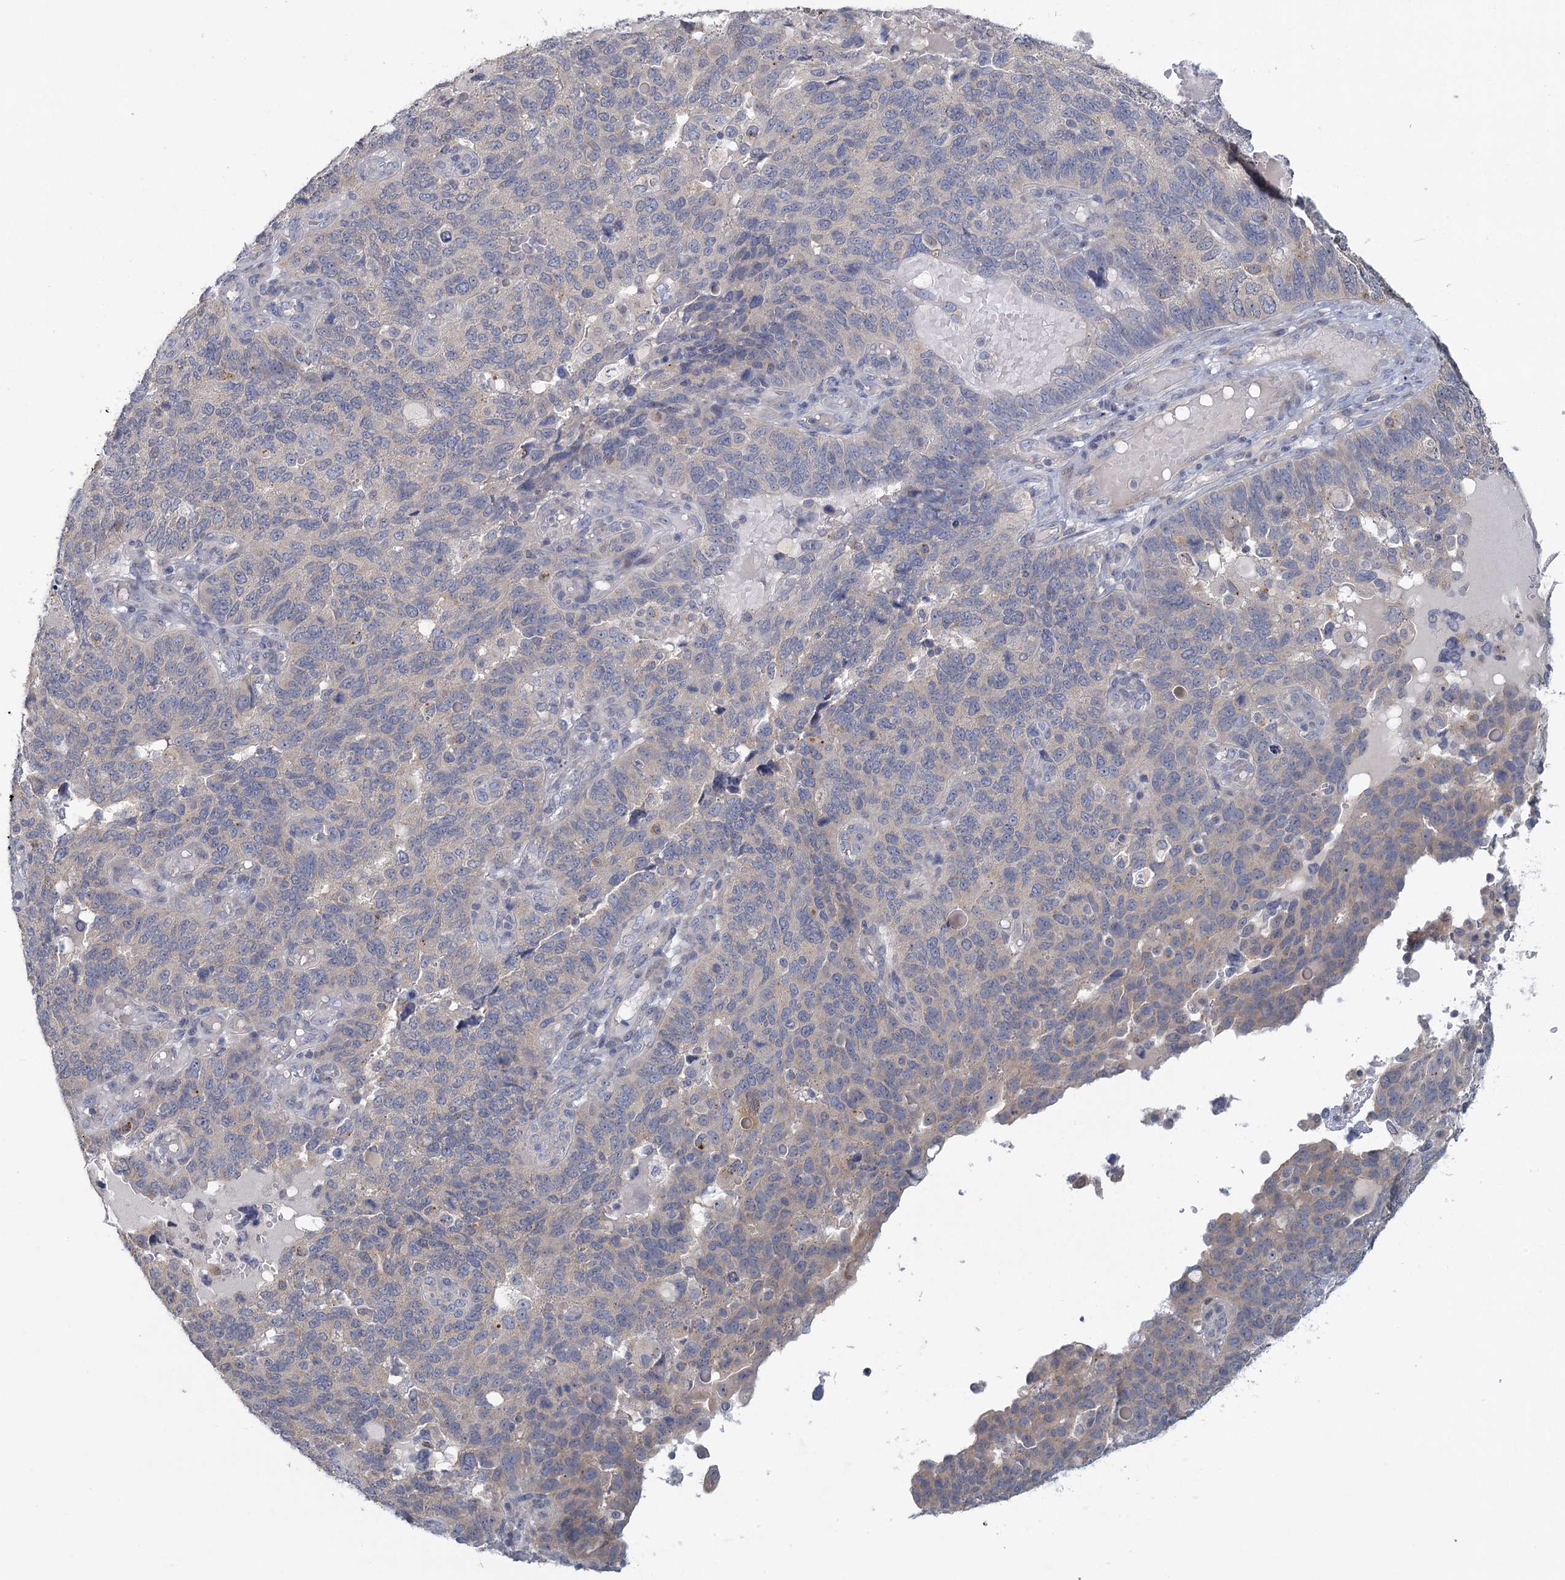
{"staining": {"intensity": "negative", "quantity": "none", "location": "none"}, "tissue": "endometrial cancer", "cell_type": "Tumor cells", "image_type": "cancer", "snomed": [{"axis": "morphology", "description": "Adenocarcinoma, NOS"}, {"axis": "topography", "description": "Endometrium"}], "caption": "An immunohistochemistry image of endometrial cancer is shown. There is no staining in tumor cells of endometrial cancer. (Brightfield microscopy of DAB (3,3'-diaminobenzidine) immunohistochemistry (IHC) at high magnification).", "gene": "MYO7B", "patient": {"sex": "female", "age": 66}}